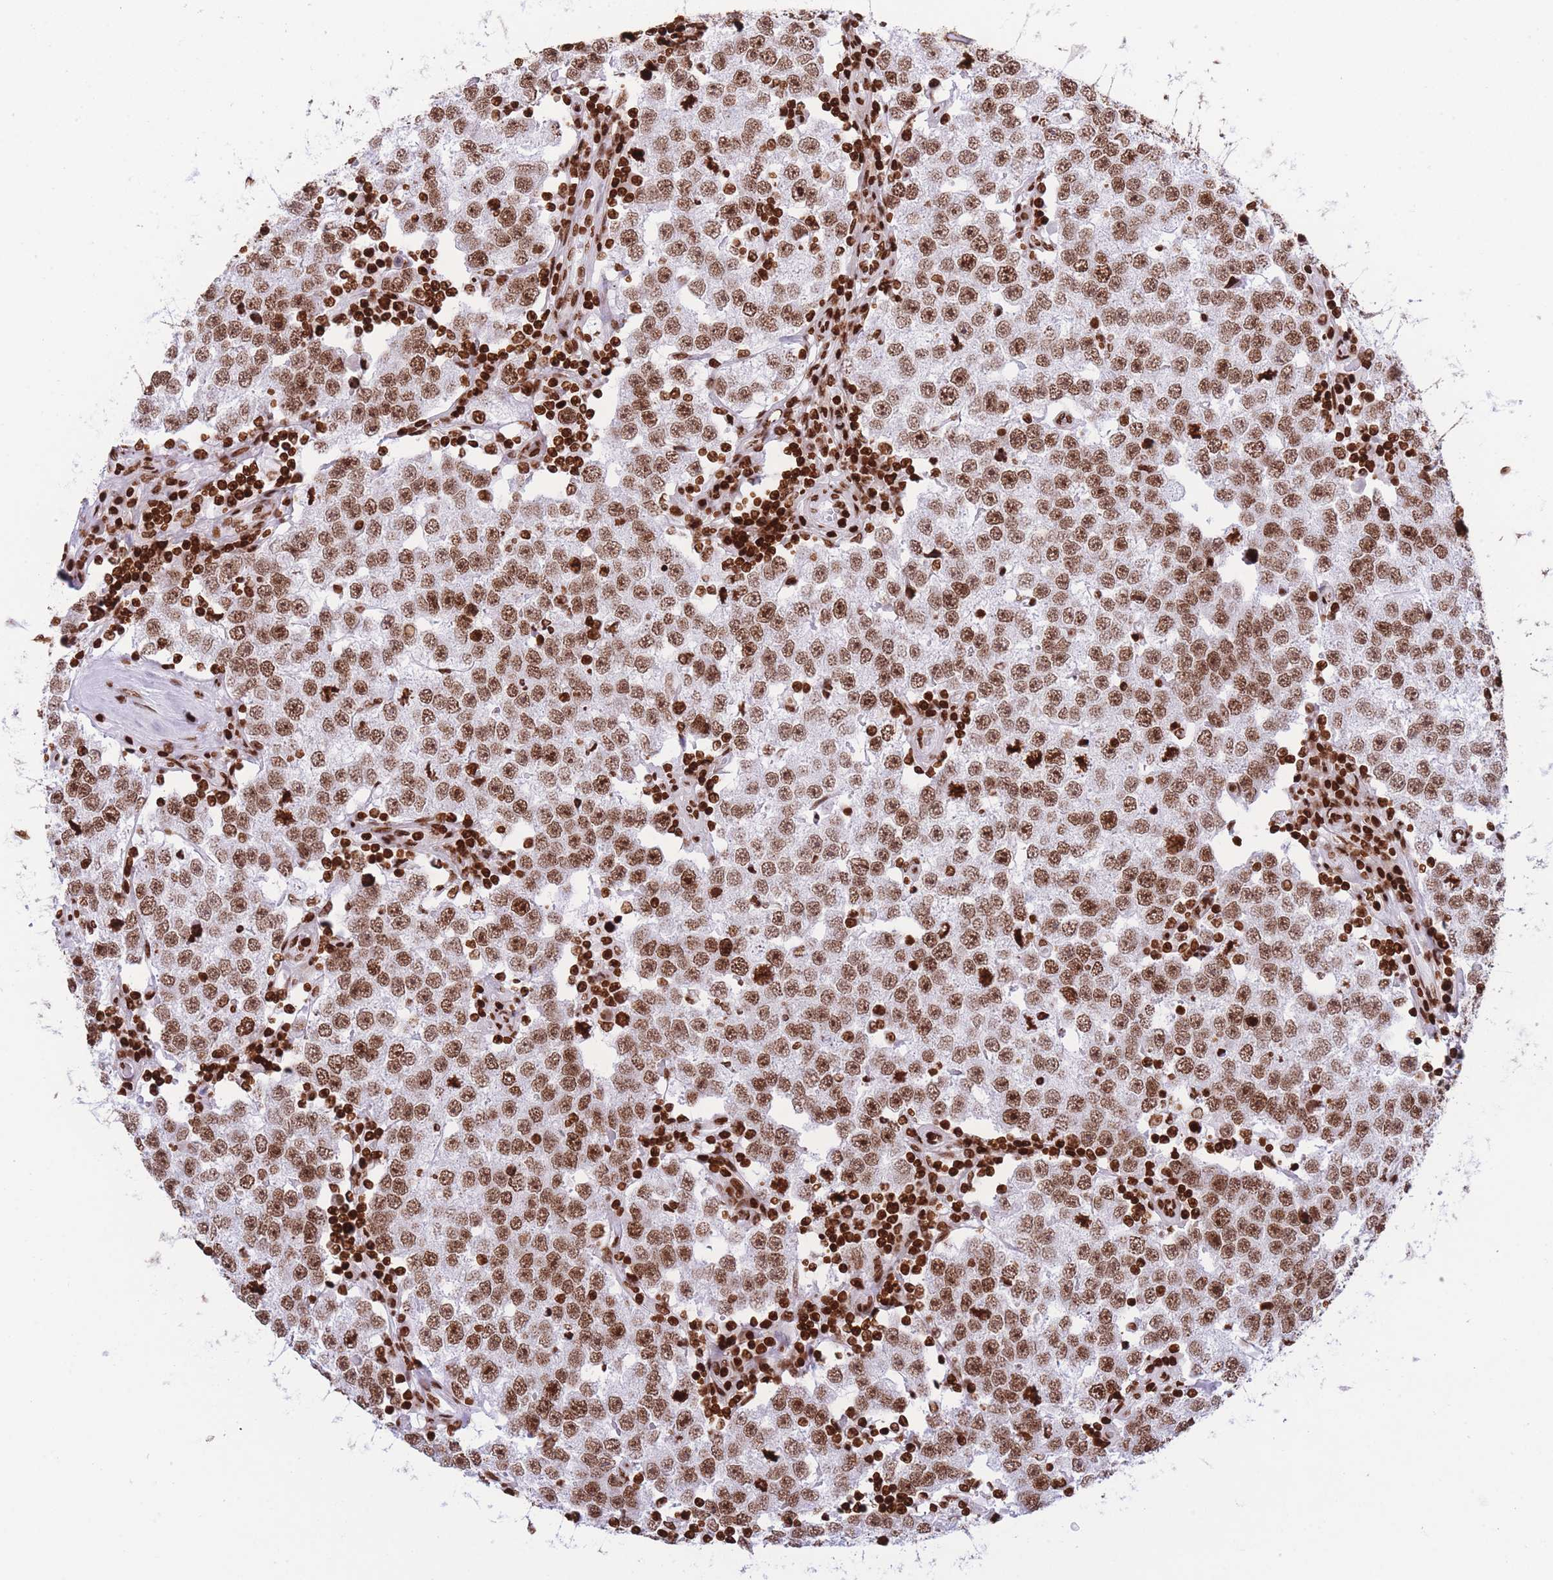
{"staining": {"intensity": "moderate", "quantity": ">75%", "location": "nuclear"}, "tissue": "testis cancer", "cell_type": "Tumor cells", "image_type": "cancer", "snomed": [{"axis": "morphology", "description": "Seminoma, NOS"}, {"axis": "topography", "description": "Testis"}], "caption": "Human testis cancer stained with a brown dye shows moderate nuclear positive positivity in approximately >75% of tumor cells.", "gene": "H2BC11", "patient": {"sex": "male", "age": 34}}